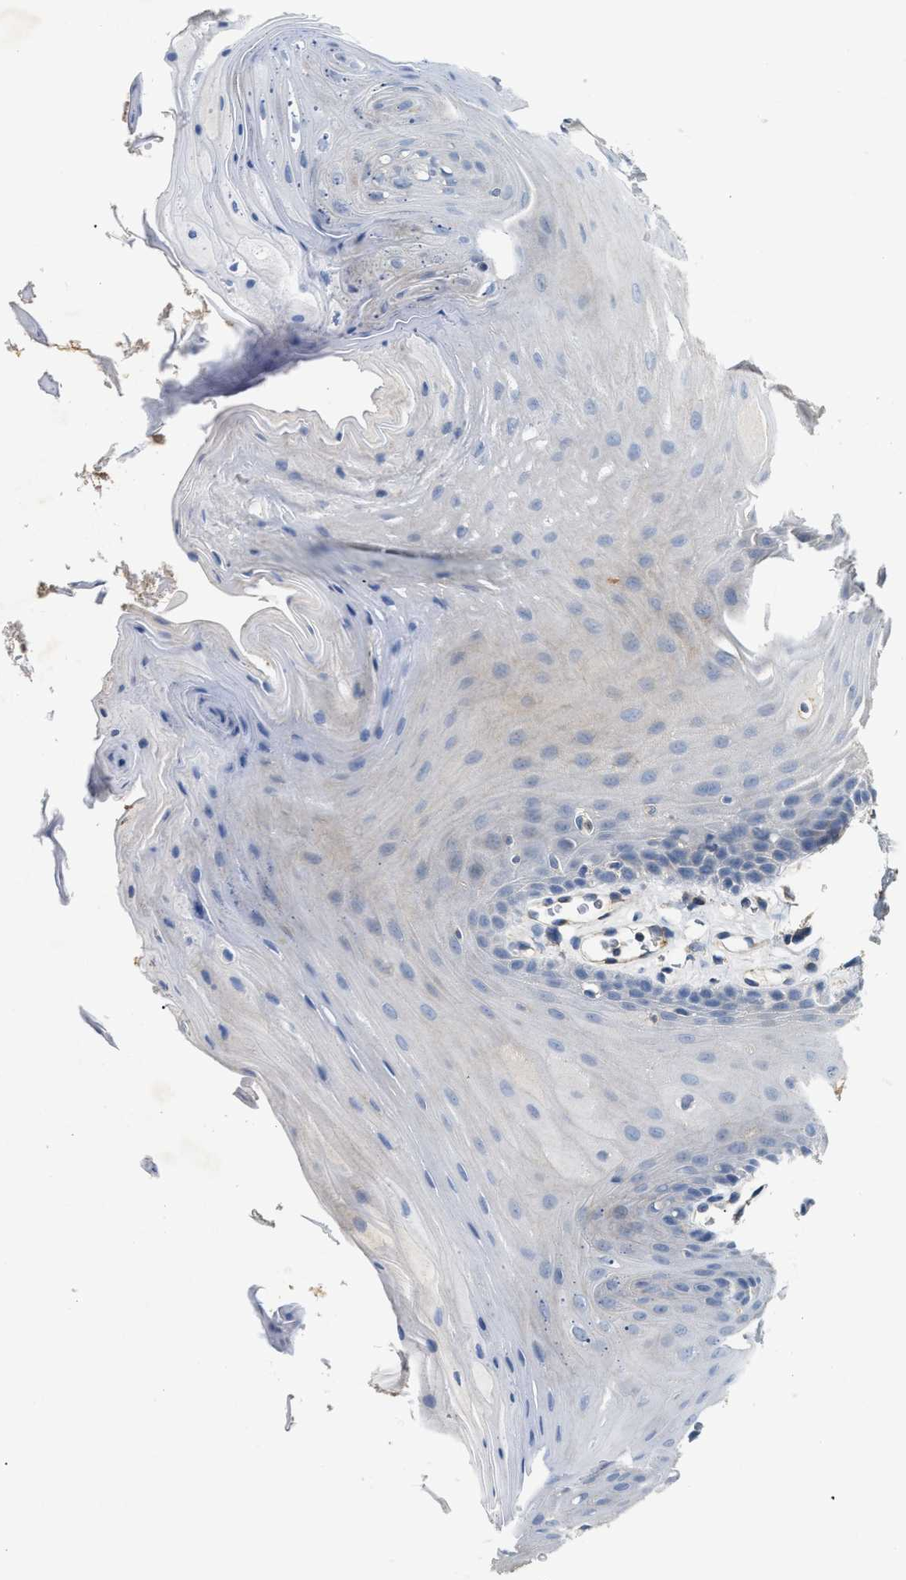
{"staining": {"intensity": "negative", "quantity": "none", "location": "none"}, "tissue": "oral mucosa", "cell_type": "Squamous epithelial cells", "image_type": "normal", "snomed": [{"axis": "morphology", "description": "Normal tissue, NOS"}, {"axis": "morphology", "description": "Squamous cell carcinoma, NOS"}, {"axis": "topography", "description": "Oral tissue"}, {"axis": "topography", "description": "Head-Neck"}], "caption": "IHC of unremarkable oral mucosa displays no expression in squamous epithelial cells.", "gene": "DHX58", "patient": {"sex": "male", "age": 71}}